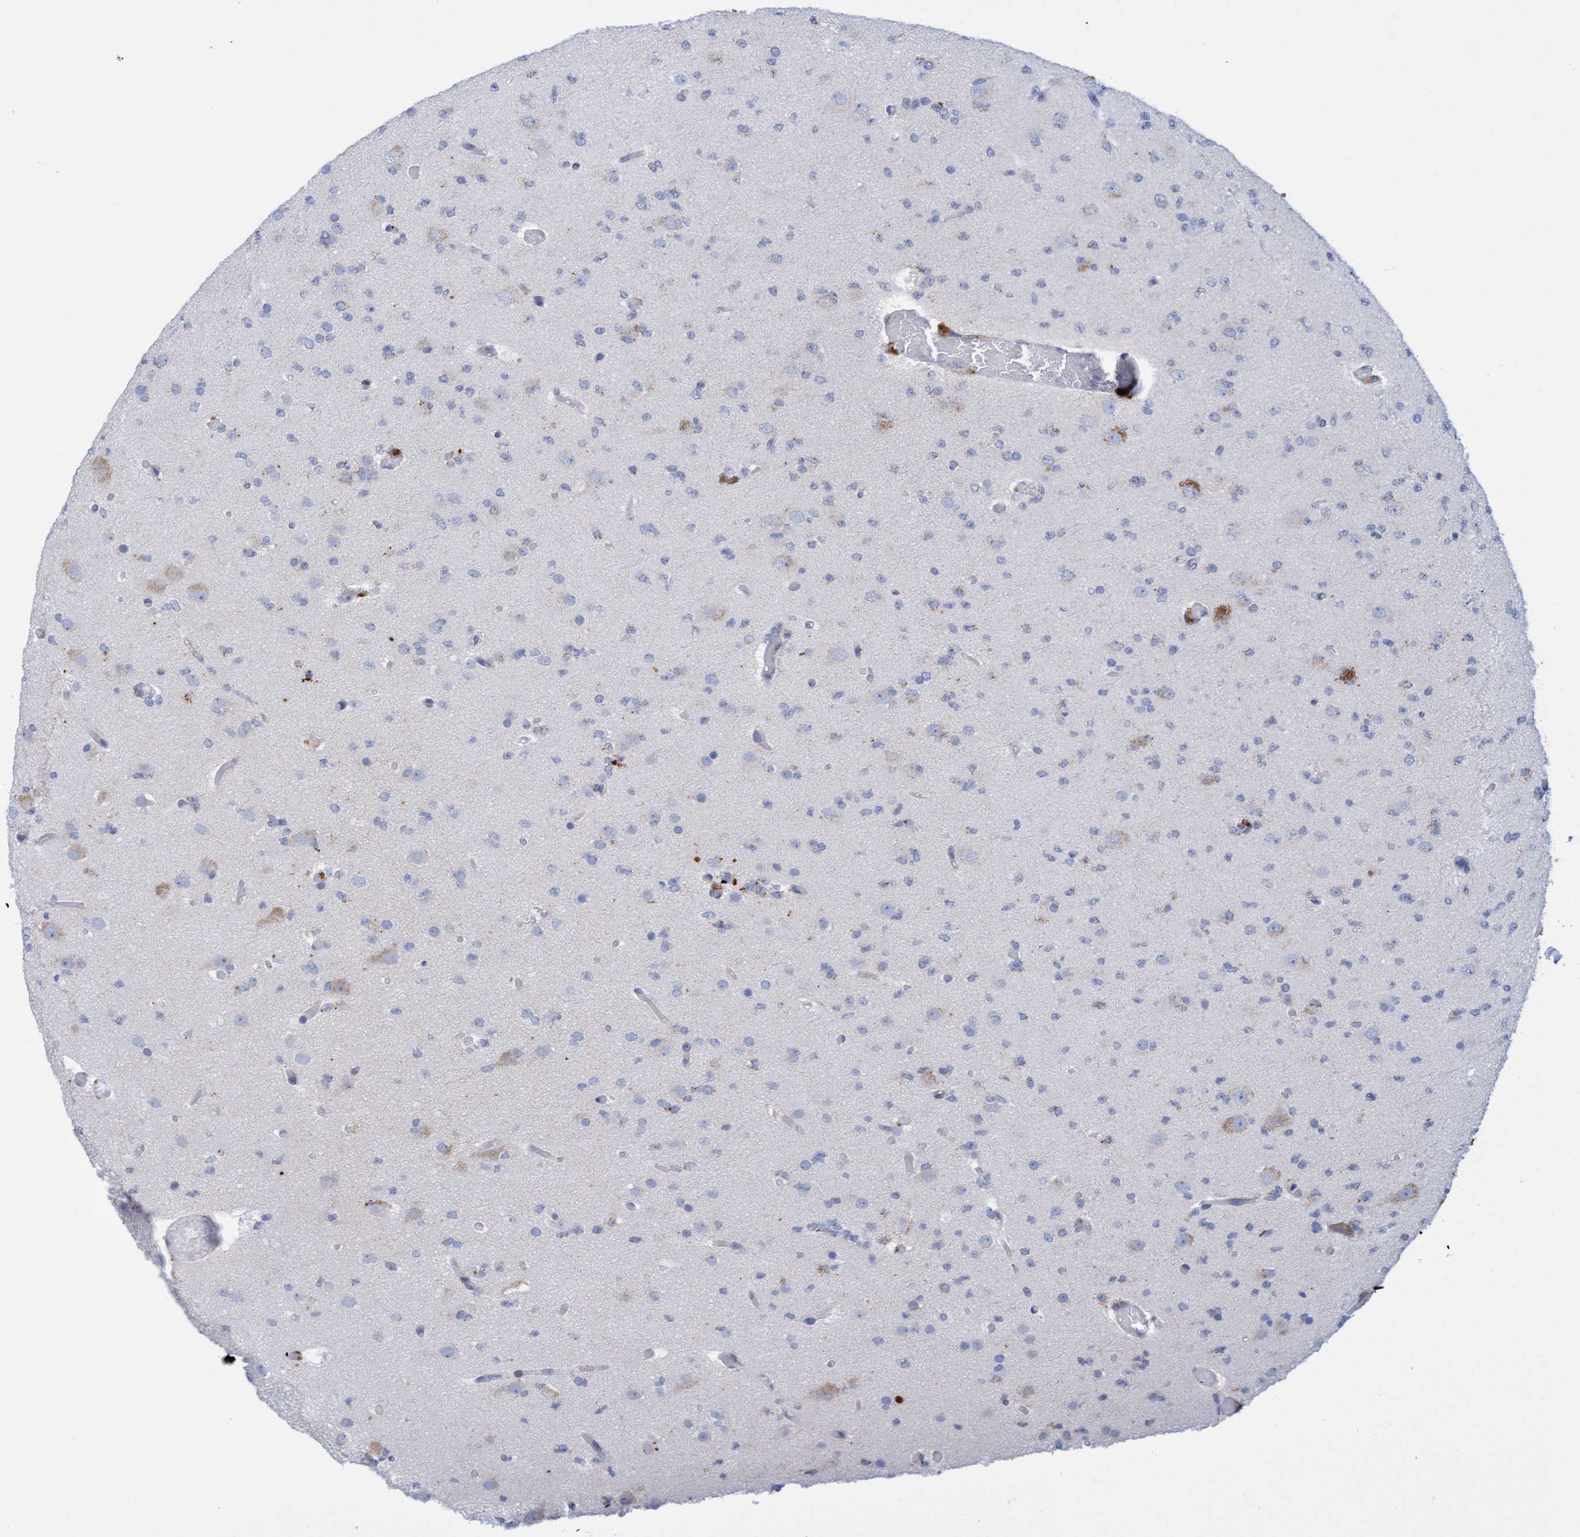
{"staining": {"intensity": "negative", "quantity": "none", "location": "none"}, "tissue": "glioma", "cell_type": "Tumor cells", "image_type": "cancer", "snomed": [{"axis": "morphology", "description": "Glioma, malignant, Low grade"}, {"axis": "topography", "description": "Brain"}], "caption": "Malignant glioma (low-grade) was stained to show a protein in brown. There is no significant positivity in tumor cells.", "gene": "SGSH", "patient": {"sex": "female", "age": 22}}